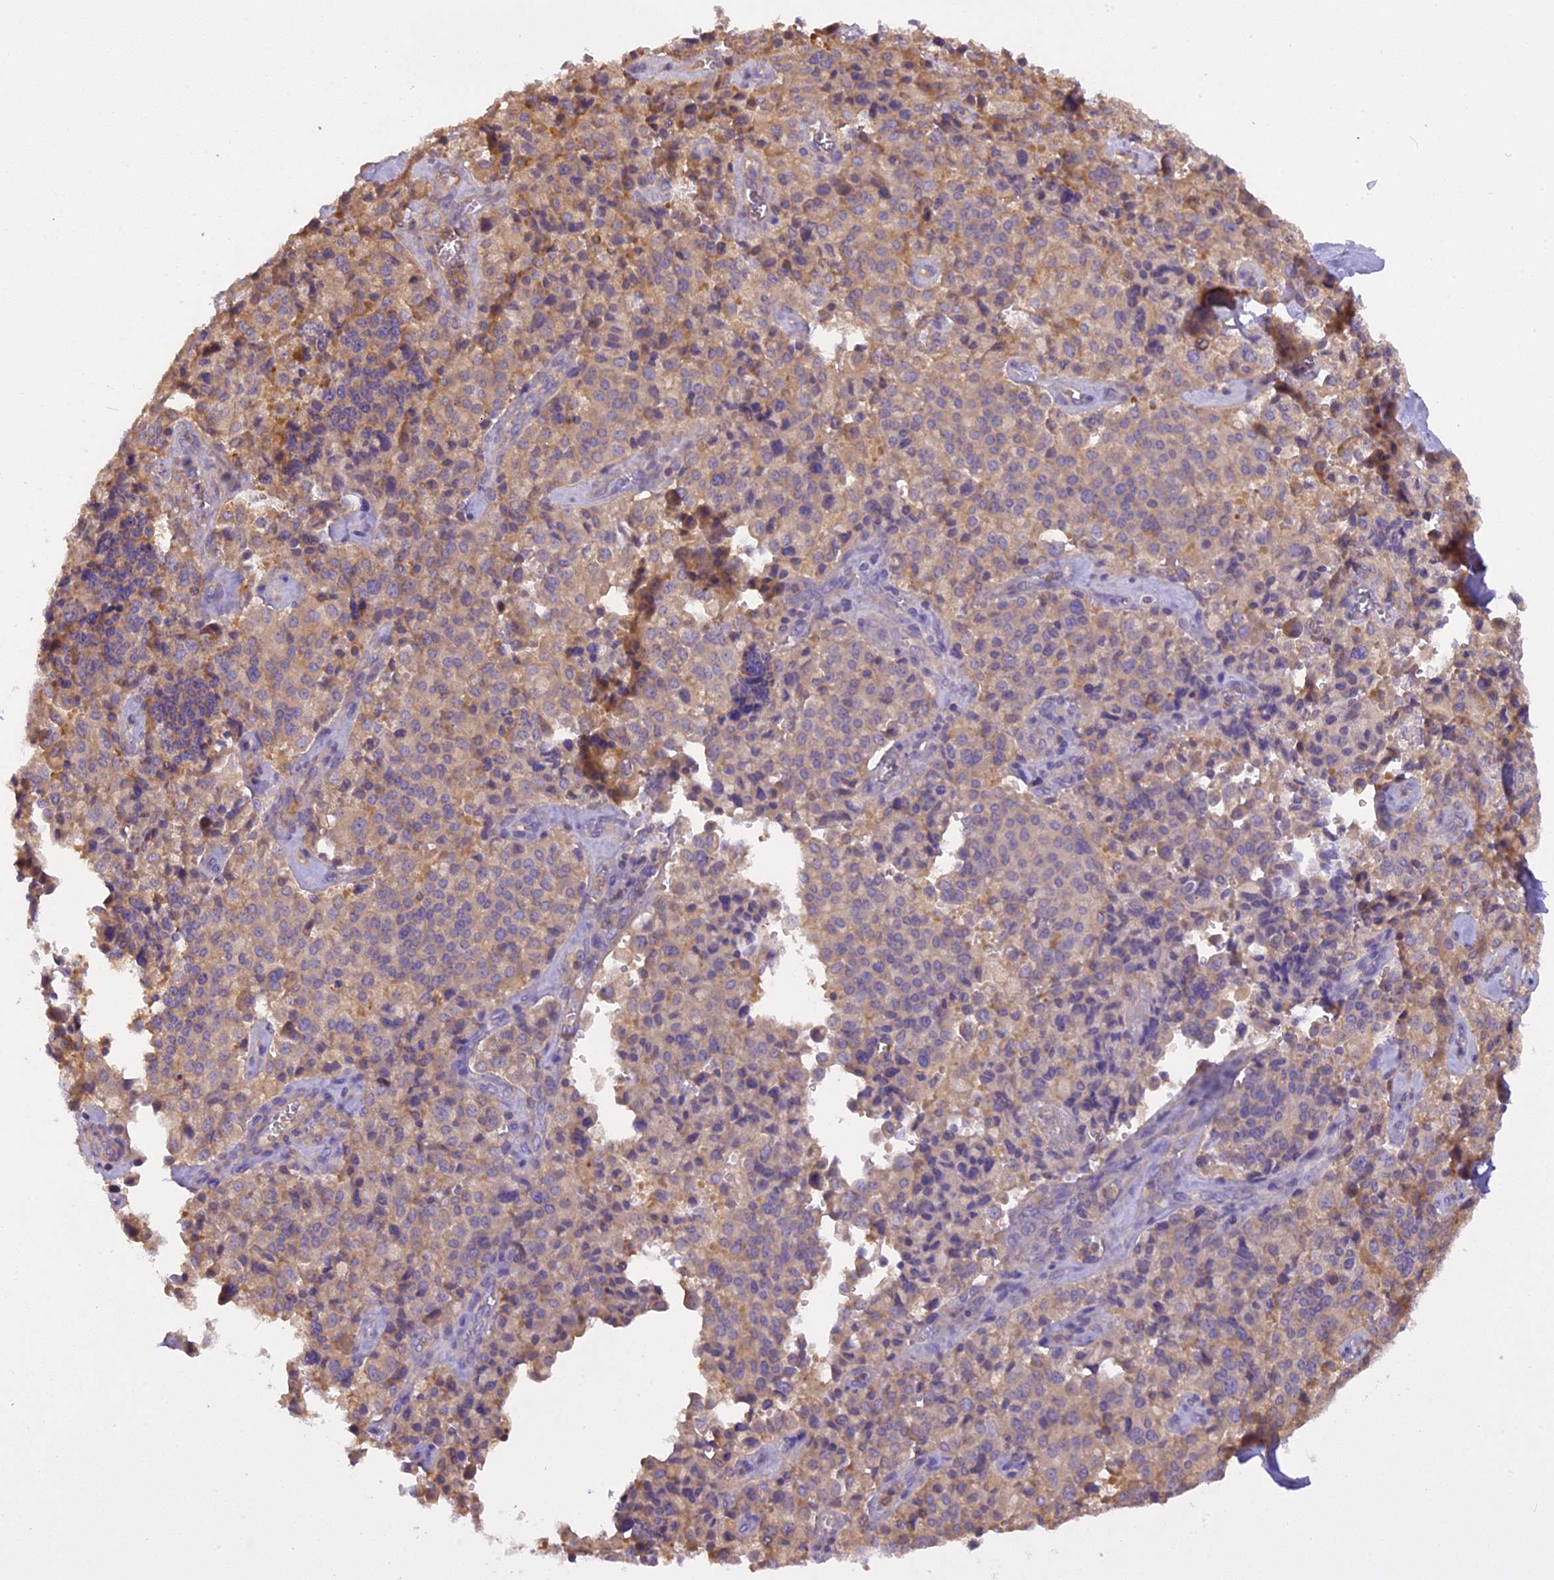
{"staining": {"intensity": "weak", "quantity": "25%-75%", "location": "cytoplasmic/membranous"}, "tissue": "pancreatic cancer", "cell_type": "Tumor cells", "image_type": "cancer", "snomed": [{"axis": "morphology", "description": "Adenocarcinoma, NOS"}, {"axis": "topography", "description": "Pancreas"}], "caption": "Adenocarcinoma (pancreatic) tissue reveals weak cytoplasmic/membranous staining in about 25%-75% of tumor cells", "gene": "STOML1", "patient": {"sex": "male", "age": 65}}